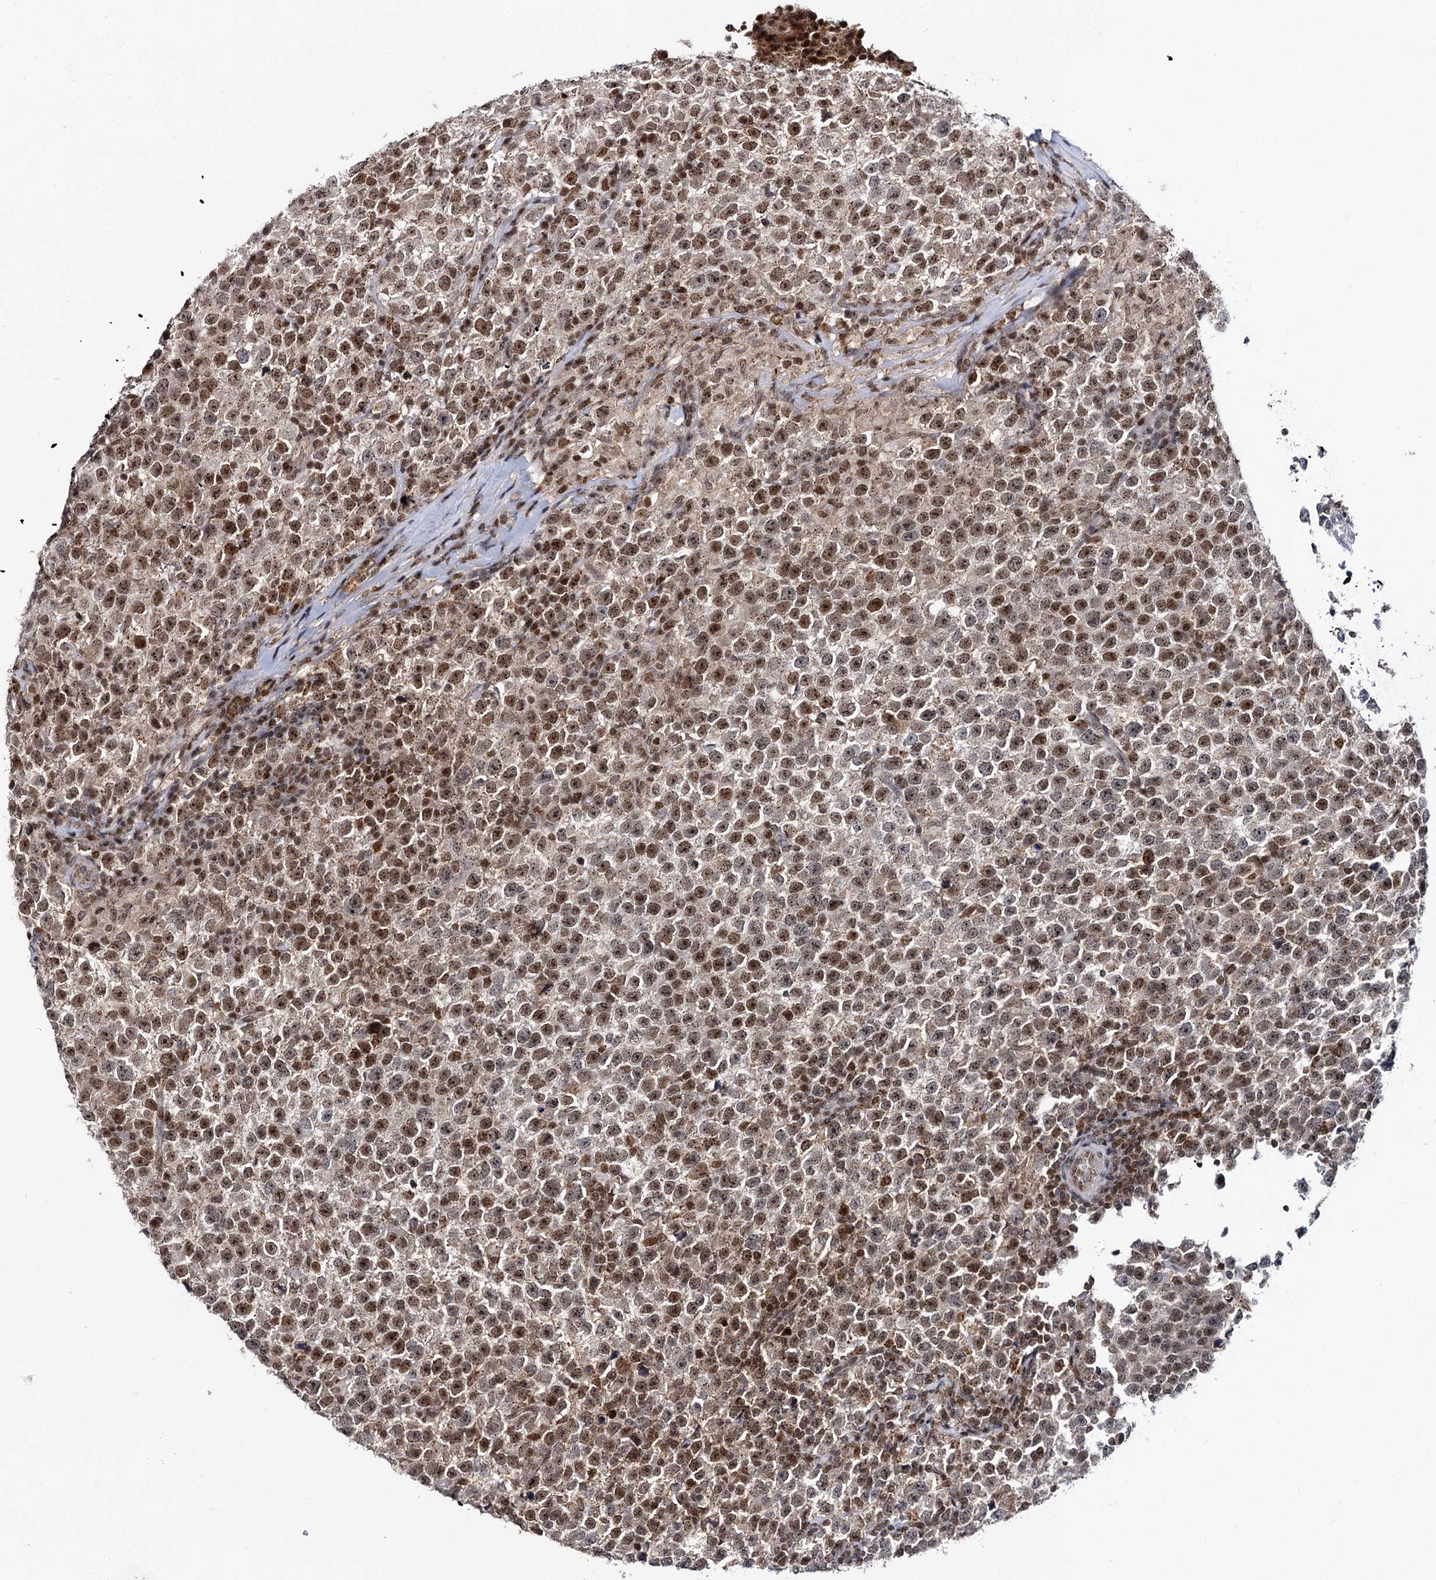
{"staining": {"intensity": "moderate", "quantity": ">75%", "location": "nuclear"}, "tissue": "testis cancer", "cell_type": "Tumor cells", "image_type": "cancer", "snomed": [{"axis": "morphology", "description": "Normal tissue, NOS"}, {"axis": "morphology", "description": "Seminoma, NOS"}, {"axis": "topography", "description": "Testis"}], "caption": "IHC micrograph of seminoma (testis) stained for a protein (brown), which demonstrates medium levels of moderate nuclear positivity in about >75% of tumor cells.", "gene": "SMCHD1", "patient": {"sex": "male", "age": 43}}